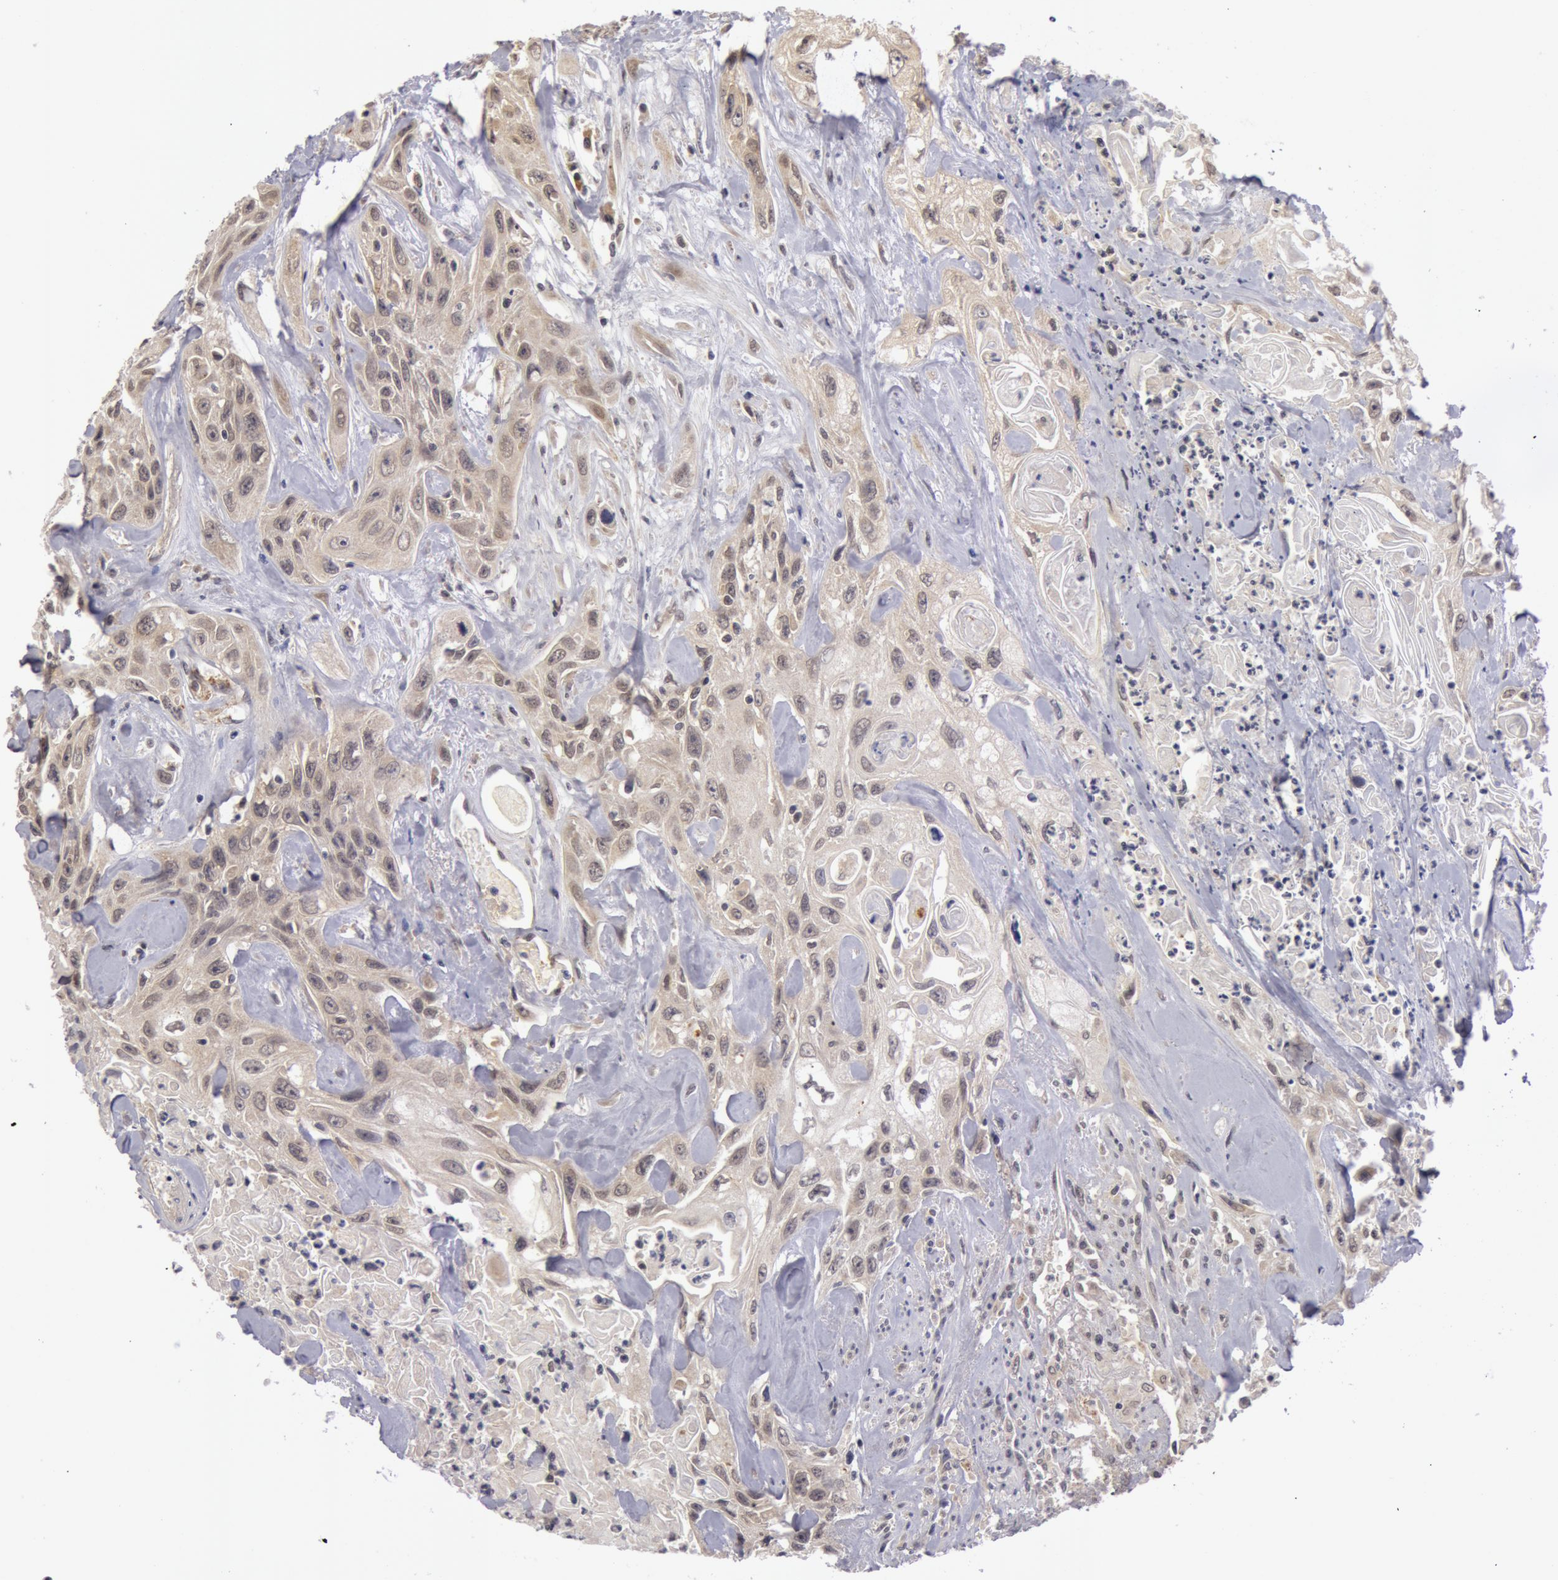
{"staining": {"intensity": "weak", "quantity": "<25%", "location": "cytoplasmic/membranous"}, "tissue": "urothelial cancer", "cell_type": "Tumor cells", "image_type": "cancer", "snomed": [{"axis": "morphology", "description": "Urothelial carcinoma, High grade"}, {"axis": "topography", "description": "Urinary bladder"}], "caption": "Immunohistochemical staining of urothelial cancer reveals no significant expression in tumor cells. (DAB immunohistochemistry (IHC) visualized using brightfield microscopy, high magnification).", "gene": "SYTL4", "patient": {"sex": "female", "age": 84}}